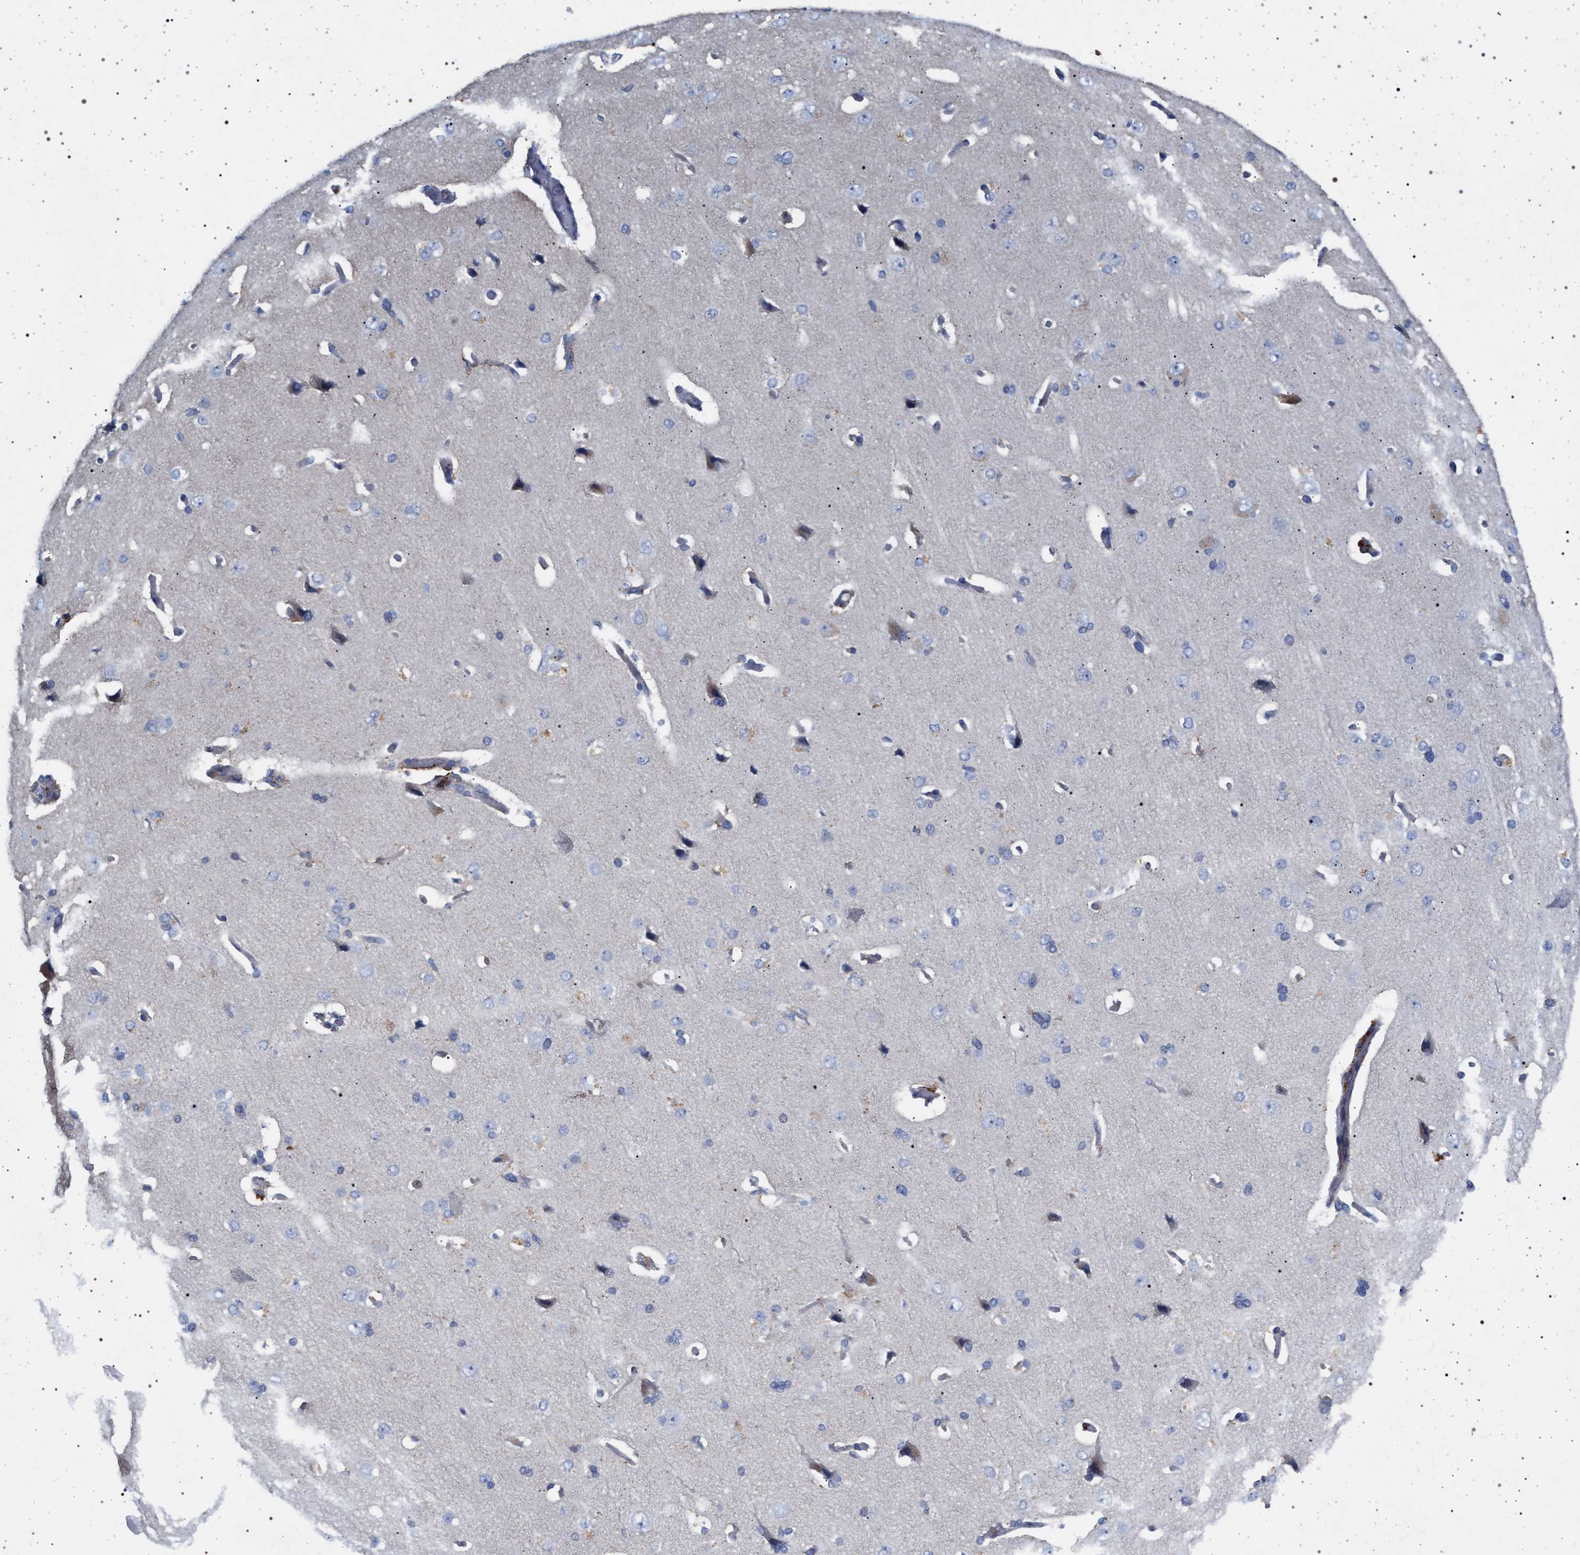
{"staining": {"intensity": "weak", "quantity": ">75%", "location": "cytoplasmic/membranous"}, "tissue": "cerebral cortex", "cell_type": "Endothelial cells", "image_type": "normal", "snomed": [{"axis": "morphology", "description": "Normal tissue, NOS"}, {"axis": "topography", "description": "Cerebral cortex"}], "caption": "Immunohistochemical staining of unremarkable cerebral cortex shows >75% levels of weak cytoplasmic/membranous protein positivity in about >75% of endothelial cells.", "gene": "PLG", "patient": {"sex": "male", "age": 62}}